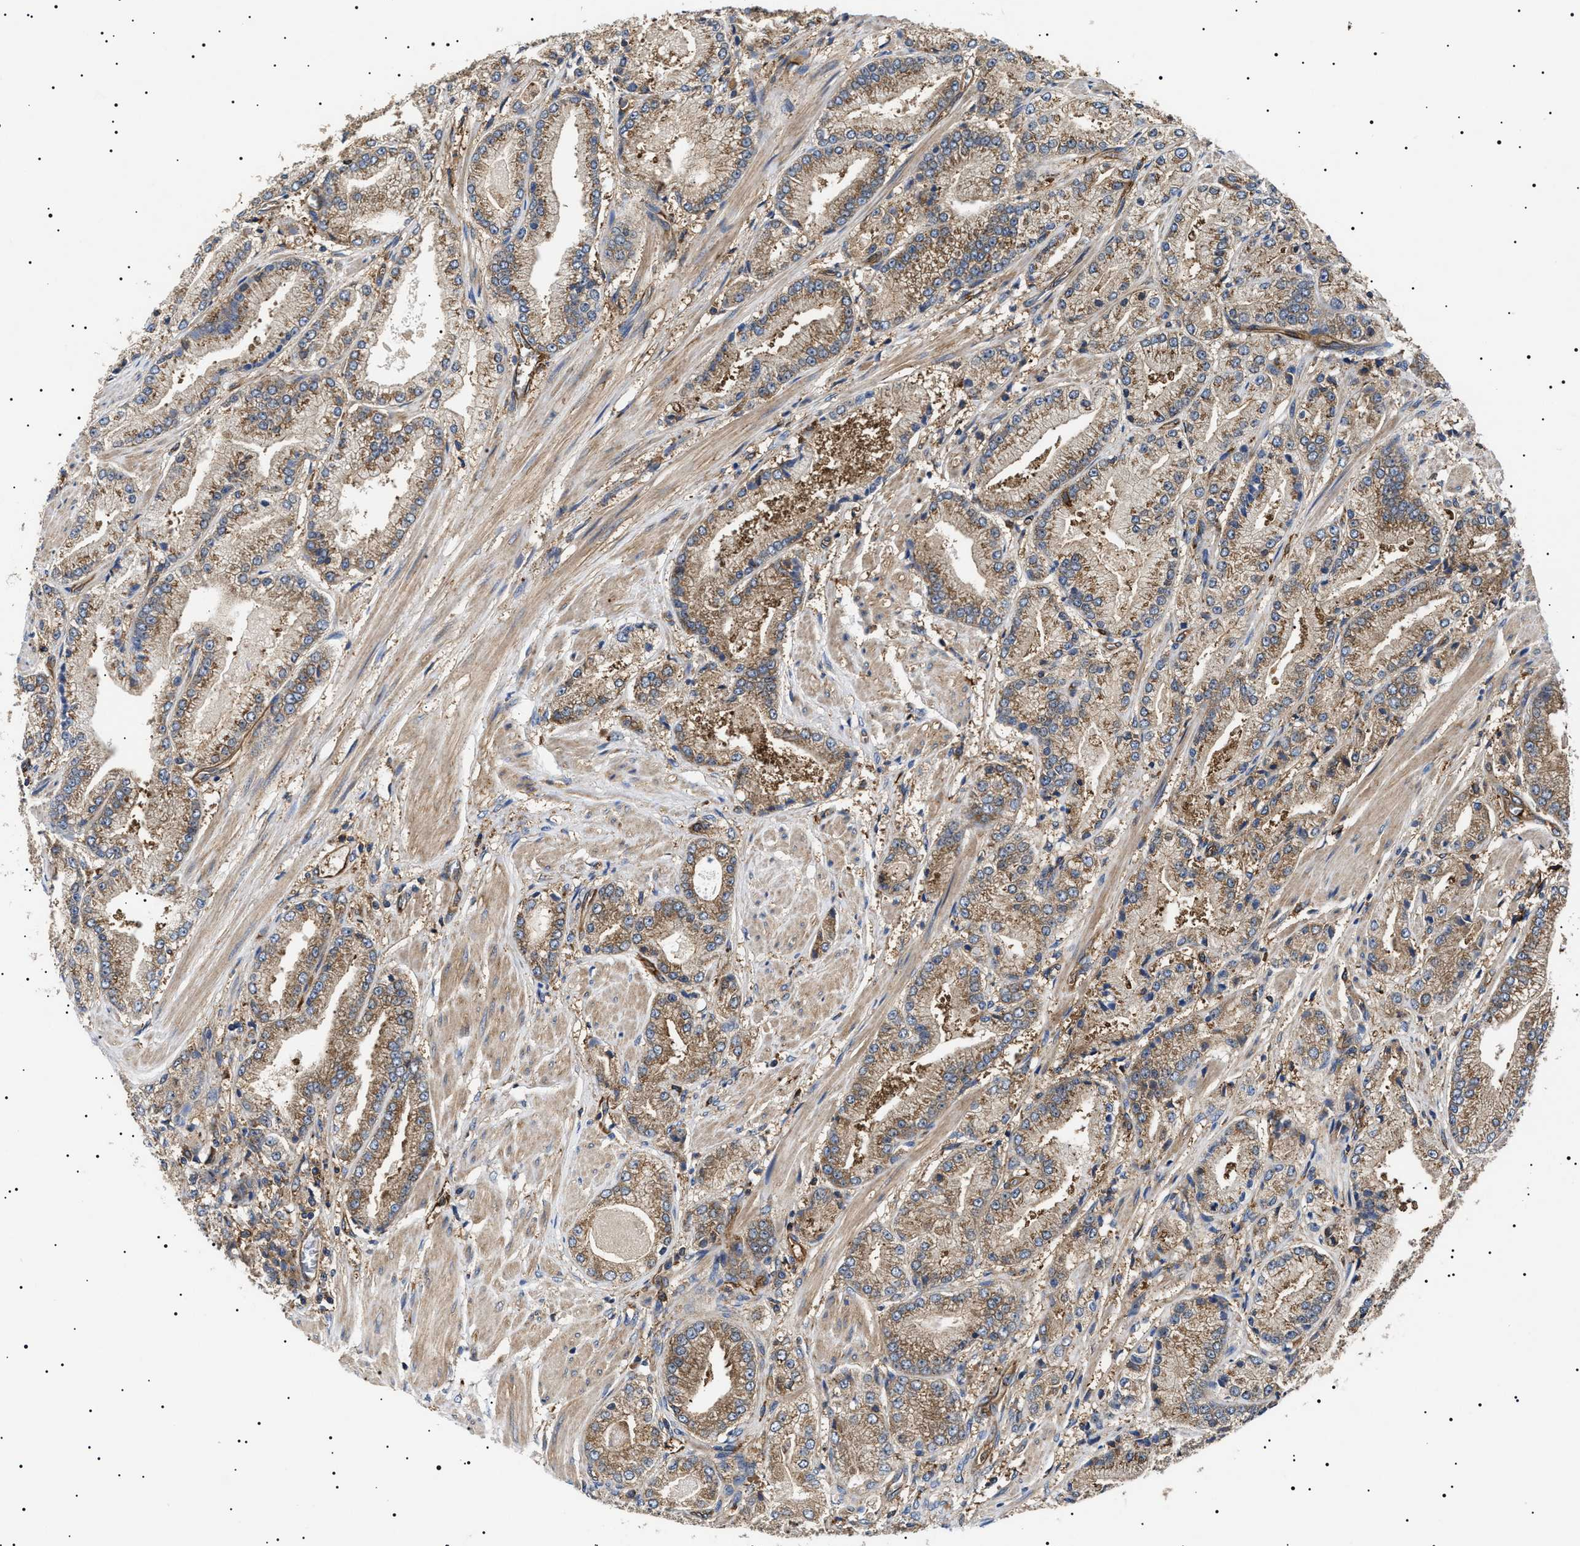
{"staining": {"intensity": "moderate", "quantity": ">75%", "location": "cytoplasmic/membranous"}, "tissue": "prostate cancer", "cell_type": "Tumor cells", "image_type": "cancer", "snomed": [{"axis": "morphology", "description": "Adenocarcinoma, High grade"}, {"axis": "topography", "description": "Prostate"}], "caption": "Tumor cells exhibit moderate cytoplasmic/membranous positivity in approximately >75% of cells in prostate cancer (high-grade adenocarcinoma).", "gene": "TPP2", "patient": {"sex": "male", "age": 50}}